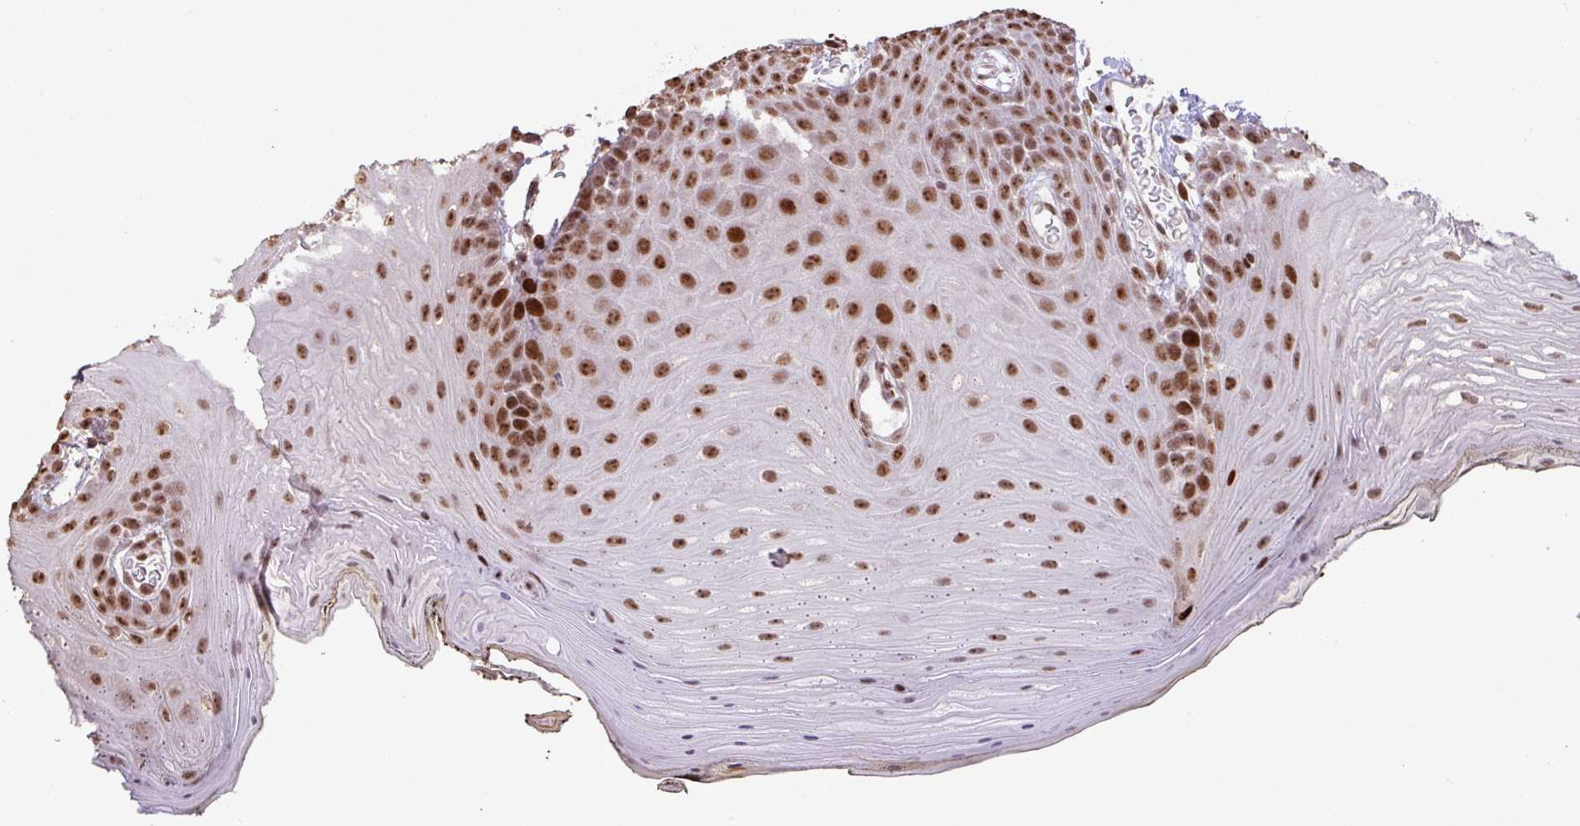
{"staining": {"intensity": "strong", "quantity": ">75%", "location": "nuclear"}, "tissue": "oral mucosa", "cell_type": "Squamous epithelial cells", "image_type": "normal", "snomed": [{"axis": "morphology", "description": "Normal tissue, NOS"}, {"axis": "morphology", "description": "Squamous cell carcinoma, NOS"}, {"axis": "topography", "description": "Oral tissue"}, {"axis": "topography", "description": "Head-Neck"}], "caption": "The immunohistochemical stain highlights strong nuclear staining in squamous epithelial cells of unremarkable oral mucosa.", "gene": "ZNF709", "patient": {"sex": "female", "age": 81}}